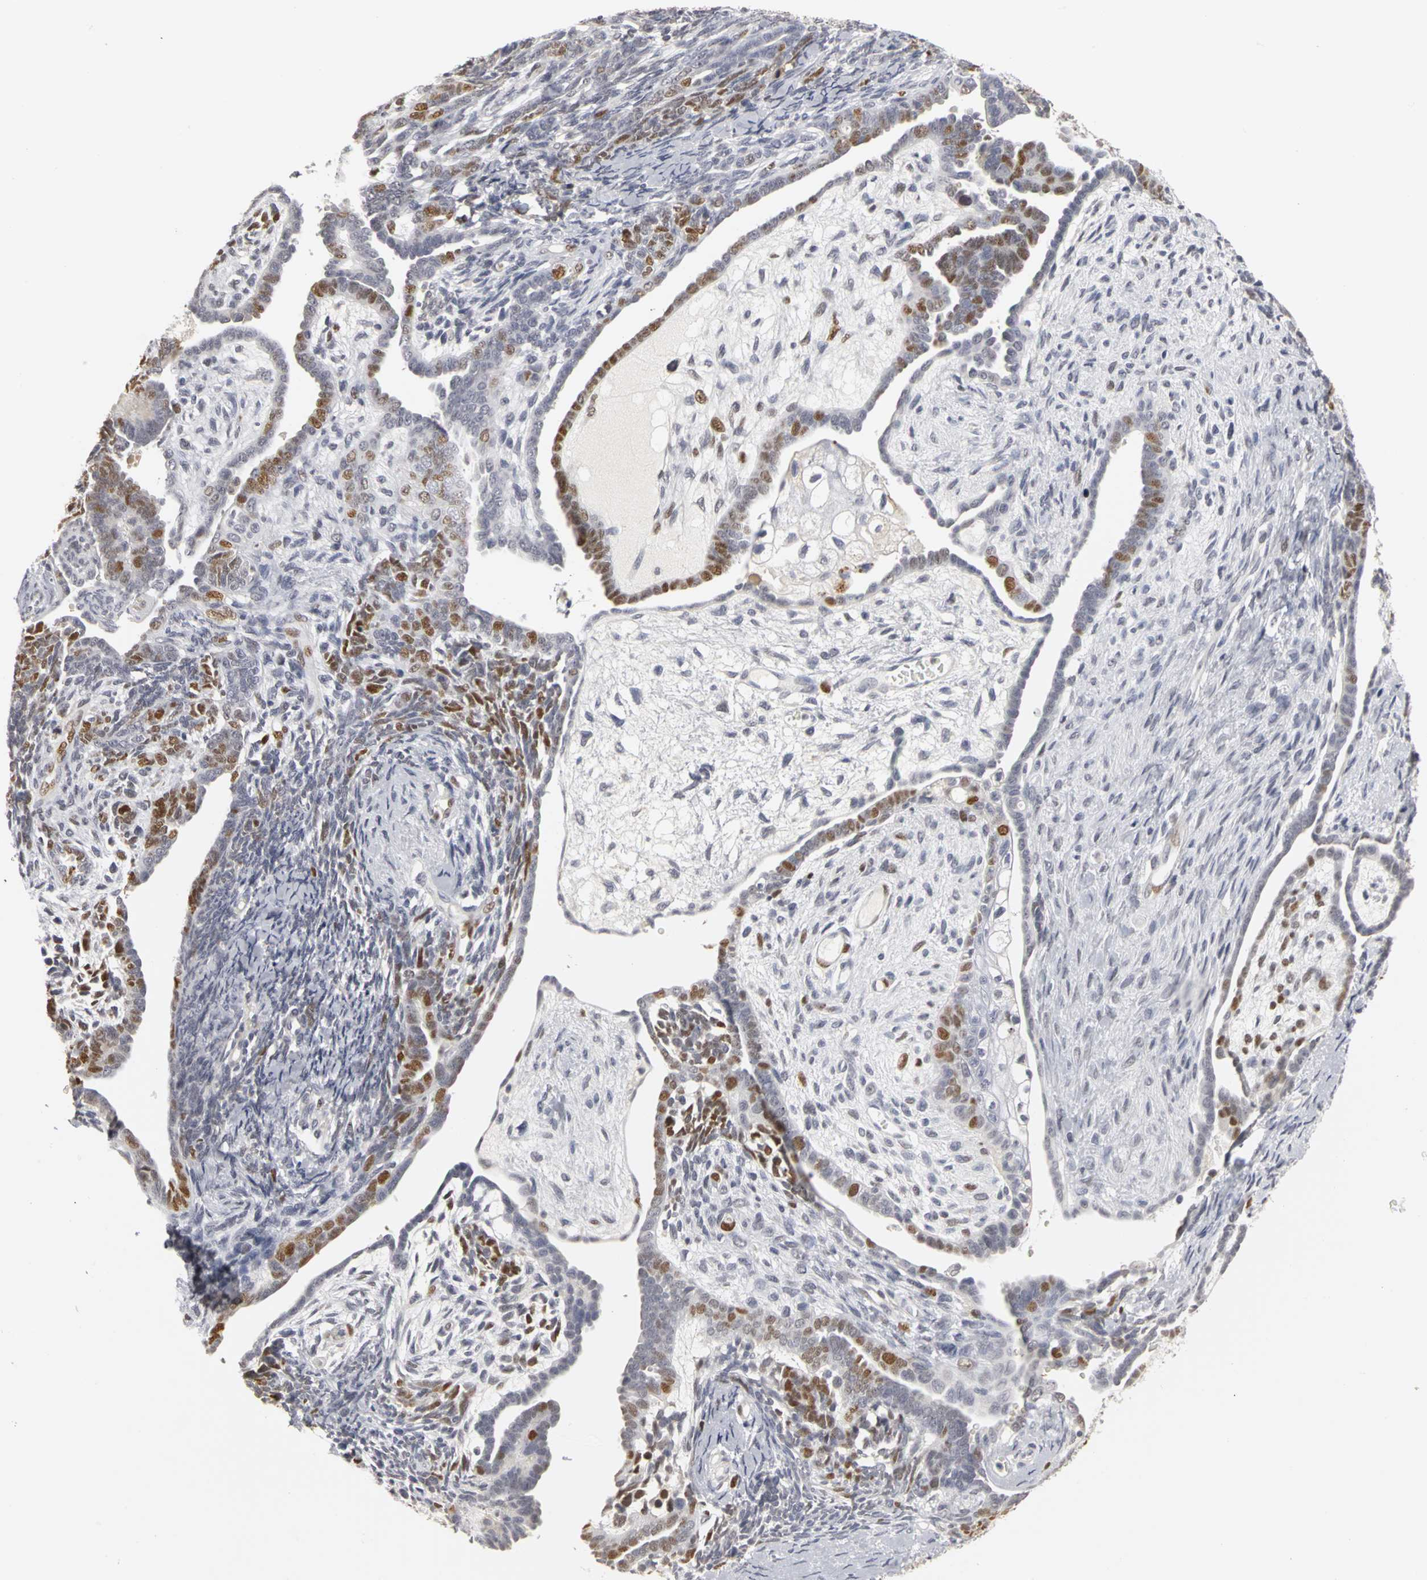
{"staining": {"intensity": "moderate", "quantity": "25%-75%", "location": "nuclear"}, "tissue": "endometrial cancer", "cell_type": "Tumor cells", "image_type": "cancer", "snomed": [{"axis": "morphology", "description": "Neoplasm, malignant, NOS"}, {"axis": "topography", "description": "Endometrium"}], "caption": "High-power microscopy captured an immunohistochemistry (IHC) micrograph of neoplasm (malignant) (endometrial), revealing moderate nuclear staining in approximately 25%-75% of tumor cells. (brown staining indicates protein expression, while blue staining denotes nuclei).", "gene": "MCM6", "patient": {"sex": "female", "age": 74}}